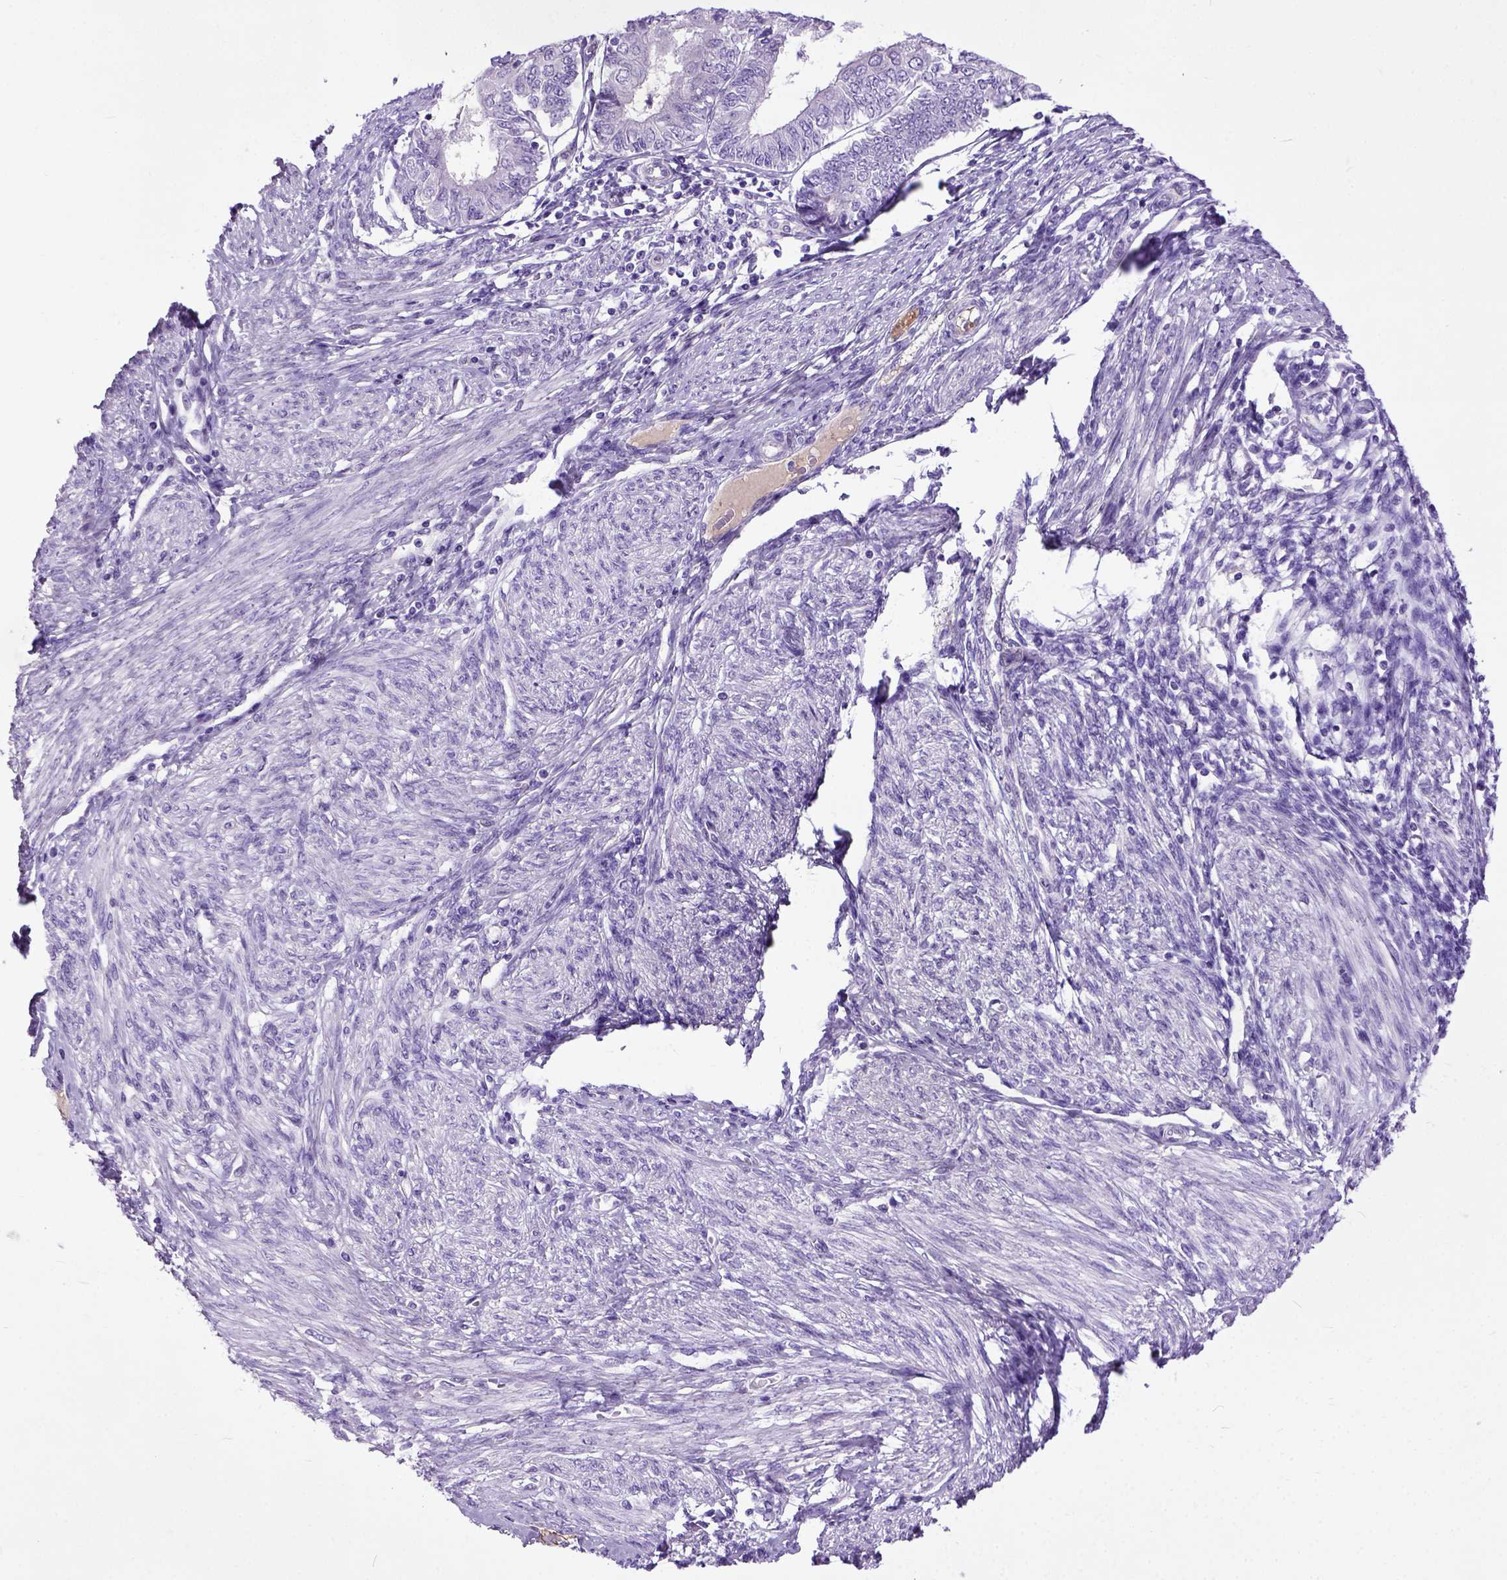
{"staining": {"intensity": "negative", "quantity": "none", "location": "none"}, "tissue": "endometrial cancer", "cell_type": "Tumor cells", "image_type": "cancer", "snomed": [{"axis": "morphology", "description": "Adenocarcinoma, NOS"}, {"axis": "topography", "description": "Endometrium"}], "caption": "The histopathology image demonstrates no staining of tumor cells in adenocarcinoma (endometrial).", "gene": "ADAMTS8", "patient": {"sex": "female", "age": 68}}